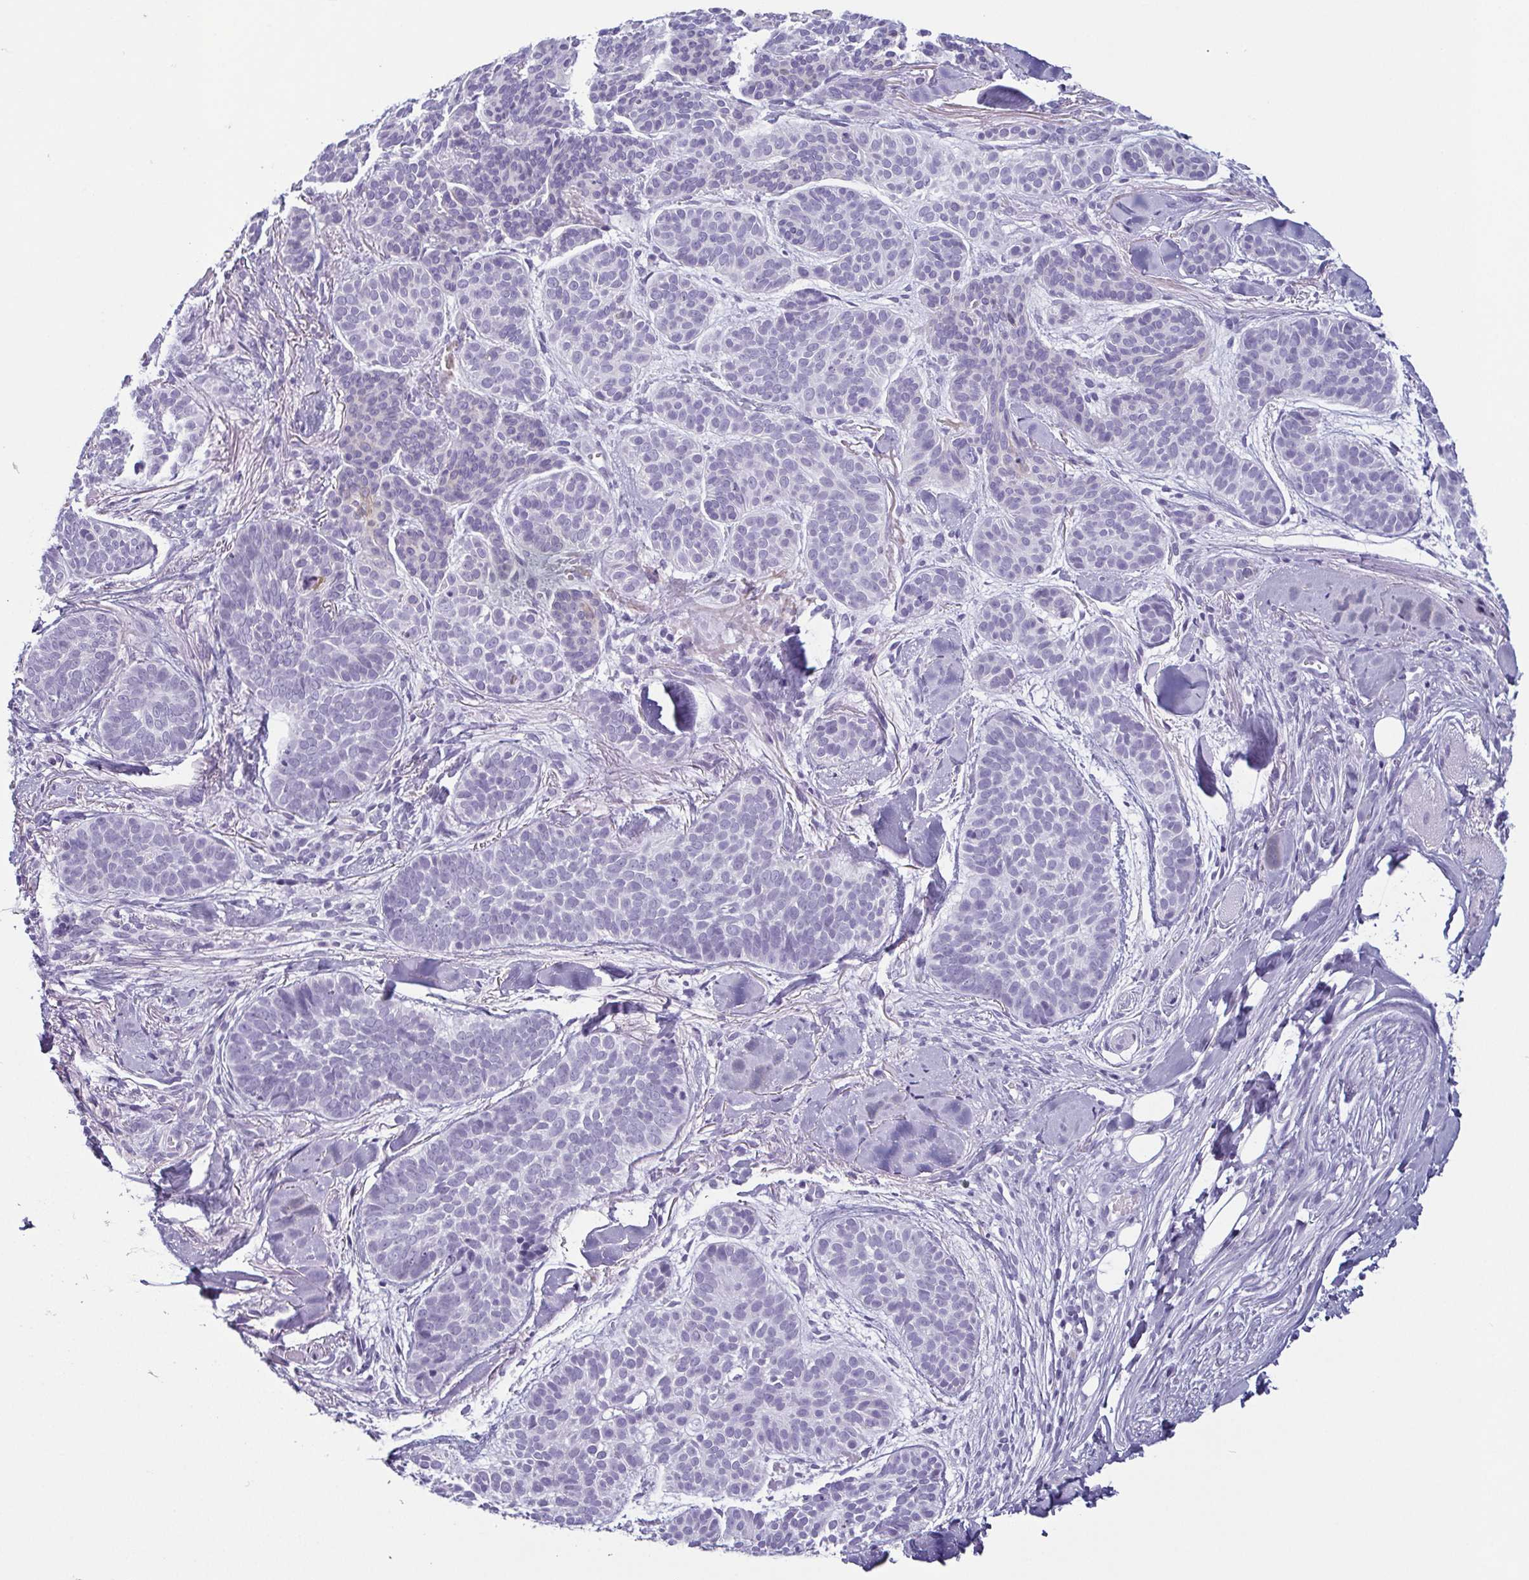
{"staining": {"intensity": "negative", "quantity": "none", "location": "none"}, "tissue": "skin cancer", "cell_type": "Tumor cells", "image_type": "cancer", "snomed": [{"axis": "morphology", "description": "Basal cell carcinoma"}, {"axis": "topography", "description": "Skin"}, {"axis": "topography", "description": "Skin of nose"}], "caption": "Human skin basal cell carcinoma stained for a protein using immunohistochemistry reveals no positivity in tumor cells.", "gene": "KRT78", "patient": {"sex": "female", "age": 81}}